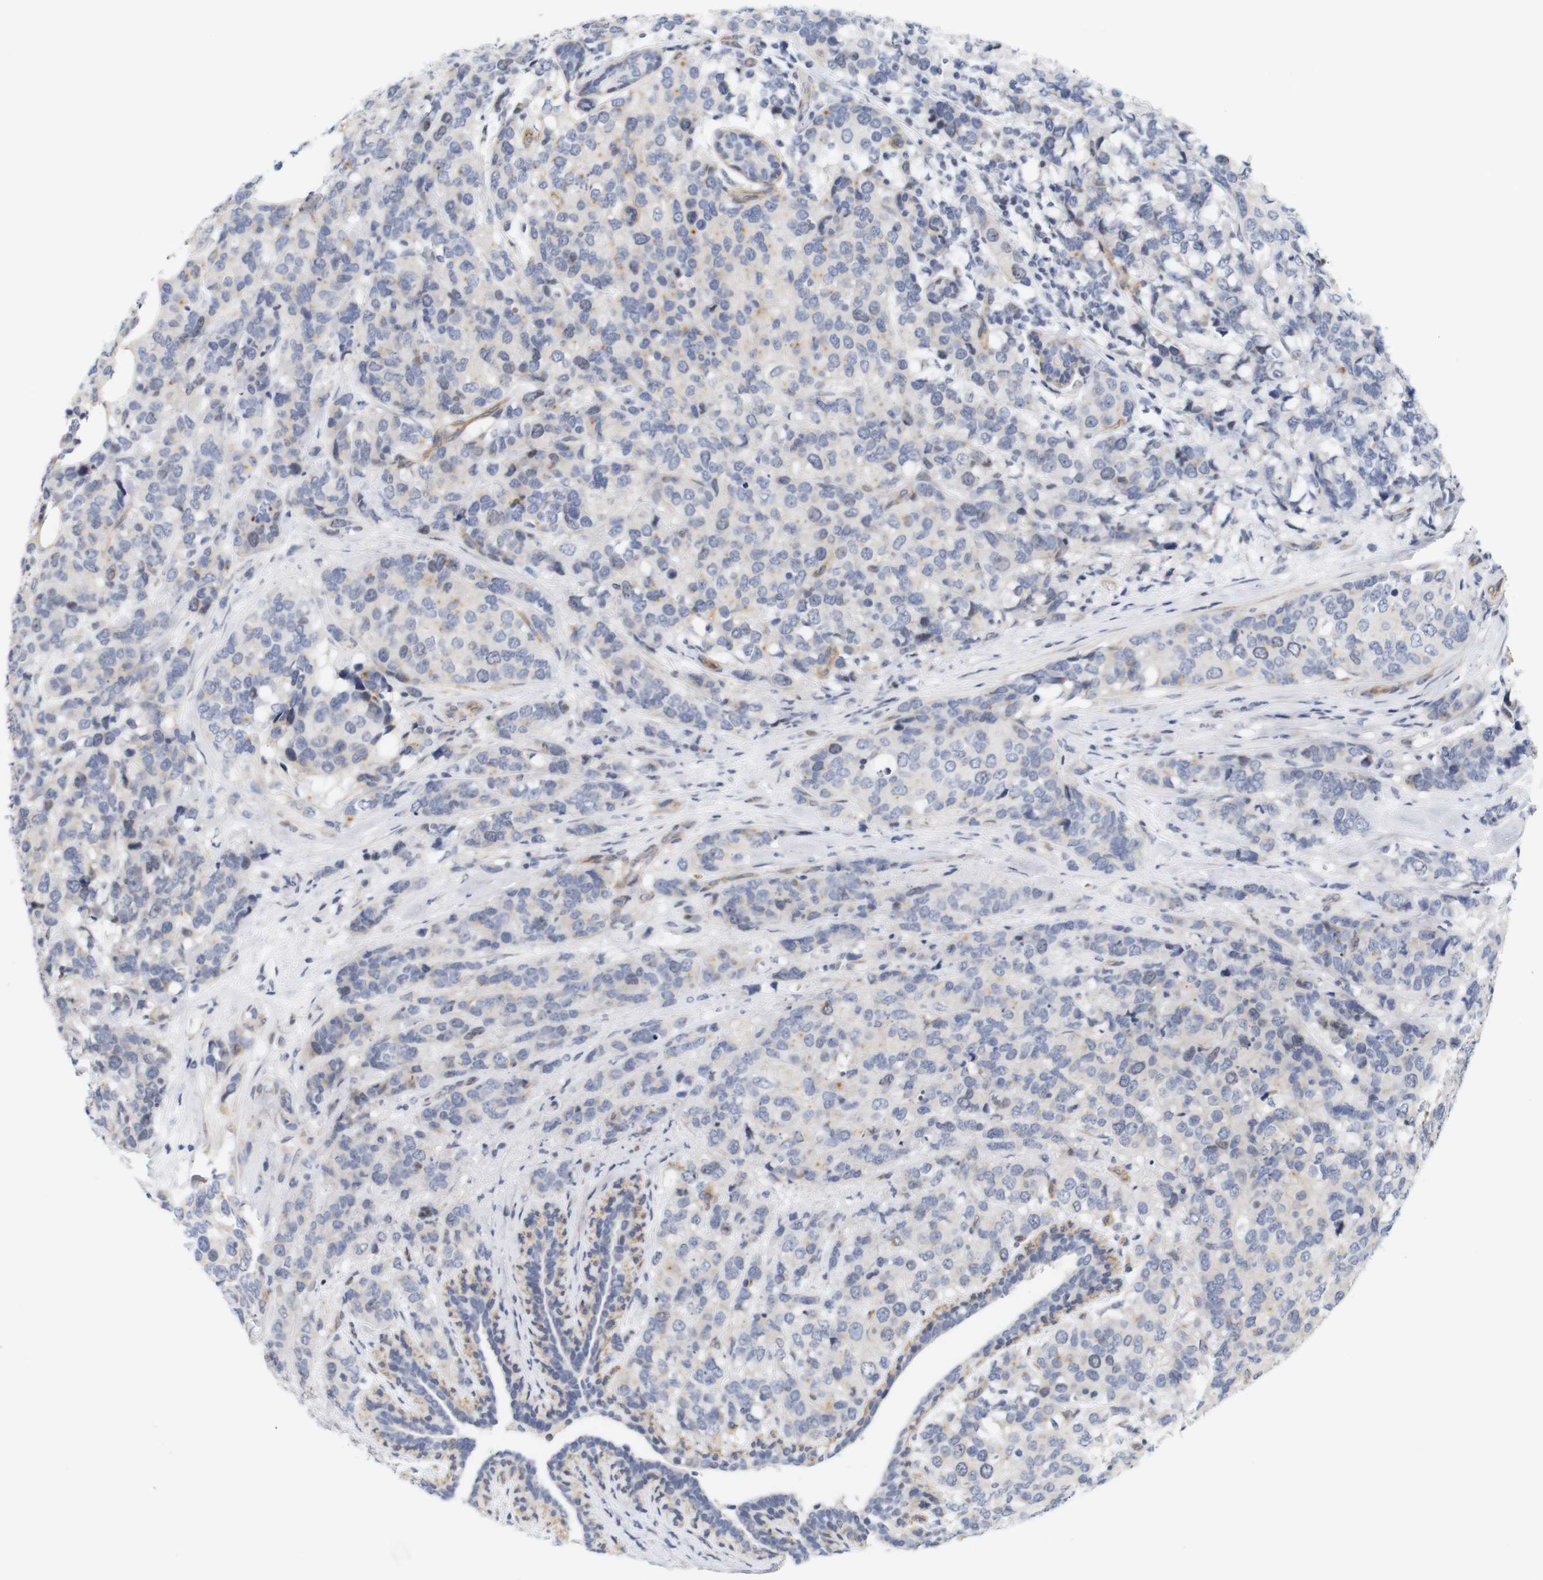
{"staining": {"intensity": "moderate", "quantity": "<25%", "location": "cytoplasmic/membranous"}, "tissue": "breast cancer", "cell_type": "Tumor cells", "image_type": "cancer", "snomed": [{"axis": "morphology", "description": "Lobular carcinoma"}, {"axis": "topography", "description": "Breast"}], "caption": "High-power microscopy captured an immunohistochemistry (IHC) image of breast cancer (lobular carcinoma), revealing moderate cytoplasmic/membranous positivity in approximately <25% of tumor cells.", "gene": "CYB561", "patient": {"sex": "female", "age": 59}}